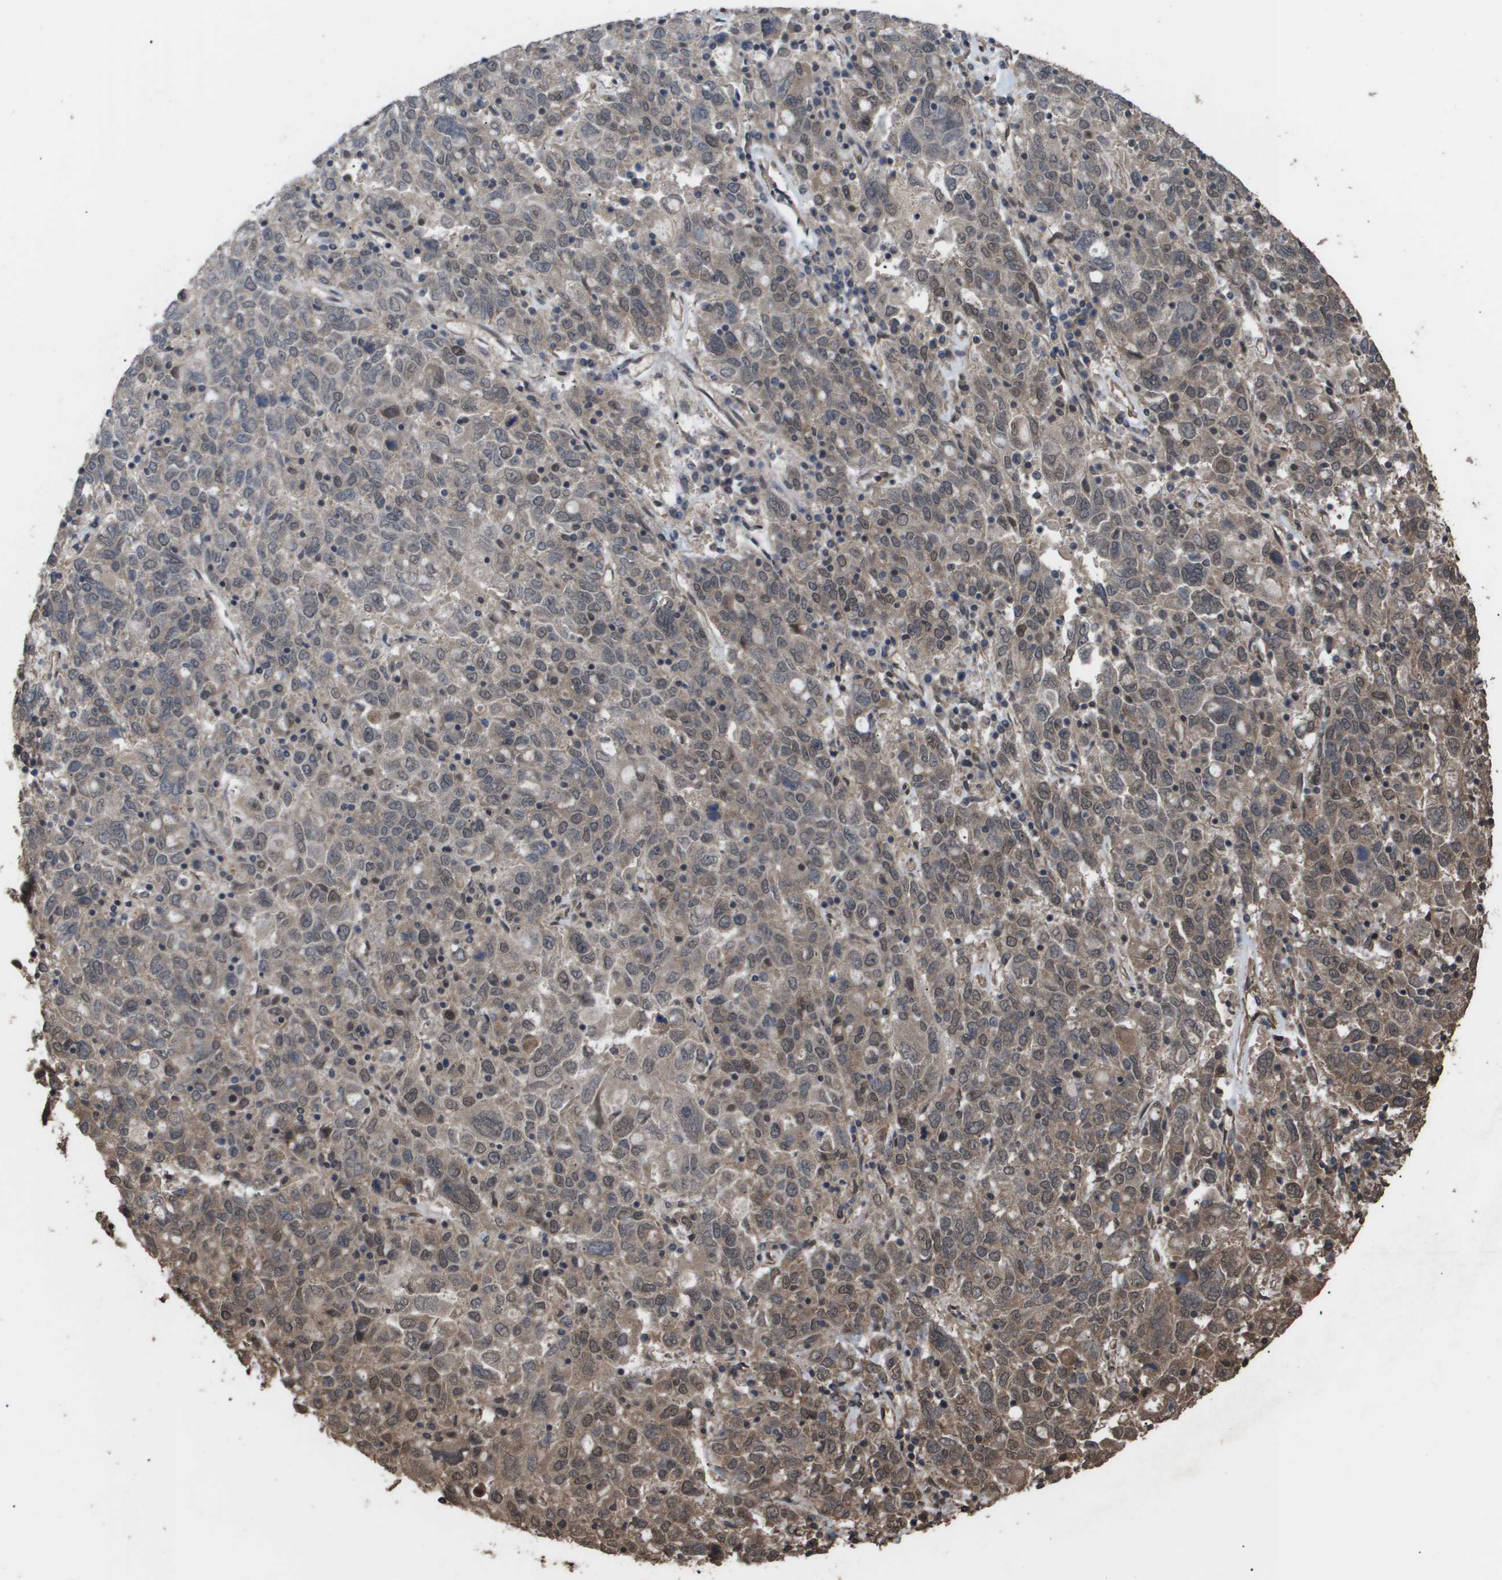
{"staining": {"intensity": "weak", "quantity": ">75%", "location": "cytoplasmic/membranous,nuclear"}, "tissue": "ovarian cancer", "cell_type": "Tumor cells", "image_type": "cancer", "snomed": [{"axis": "morphology", "description": "Carcinoma, endometroid"}, {"axis": "topography", "description": "Ovary"}], "caption": "Protein staining reveals weak cytoplasmic/membranous and nuclear positivity in approximately >75% of tumor cells in ovarian cancer. (Stains: DAB (3,3'-diaminobenzidine) in brown, nuclei in blue, Microscopy: brightfield microscopy at high magnification).", "gene": "CUL5", "patient": {"sex": "female", "age": 62}}